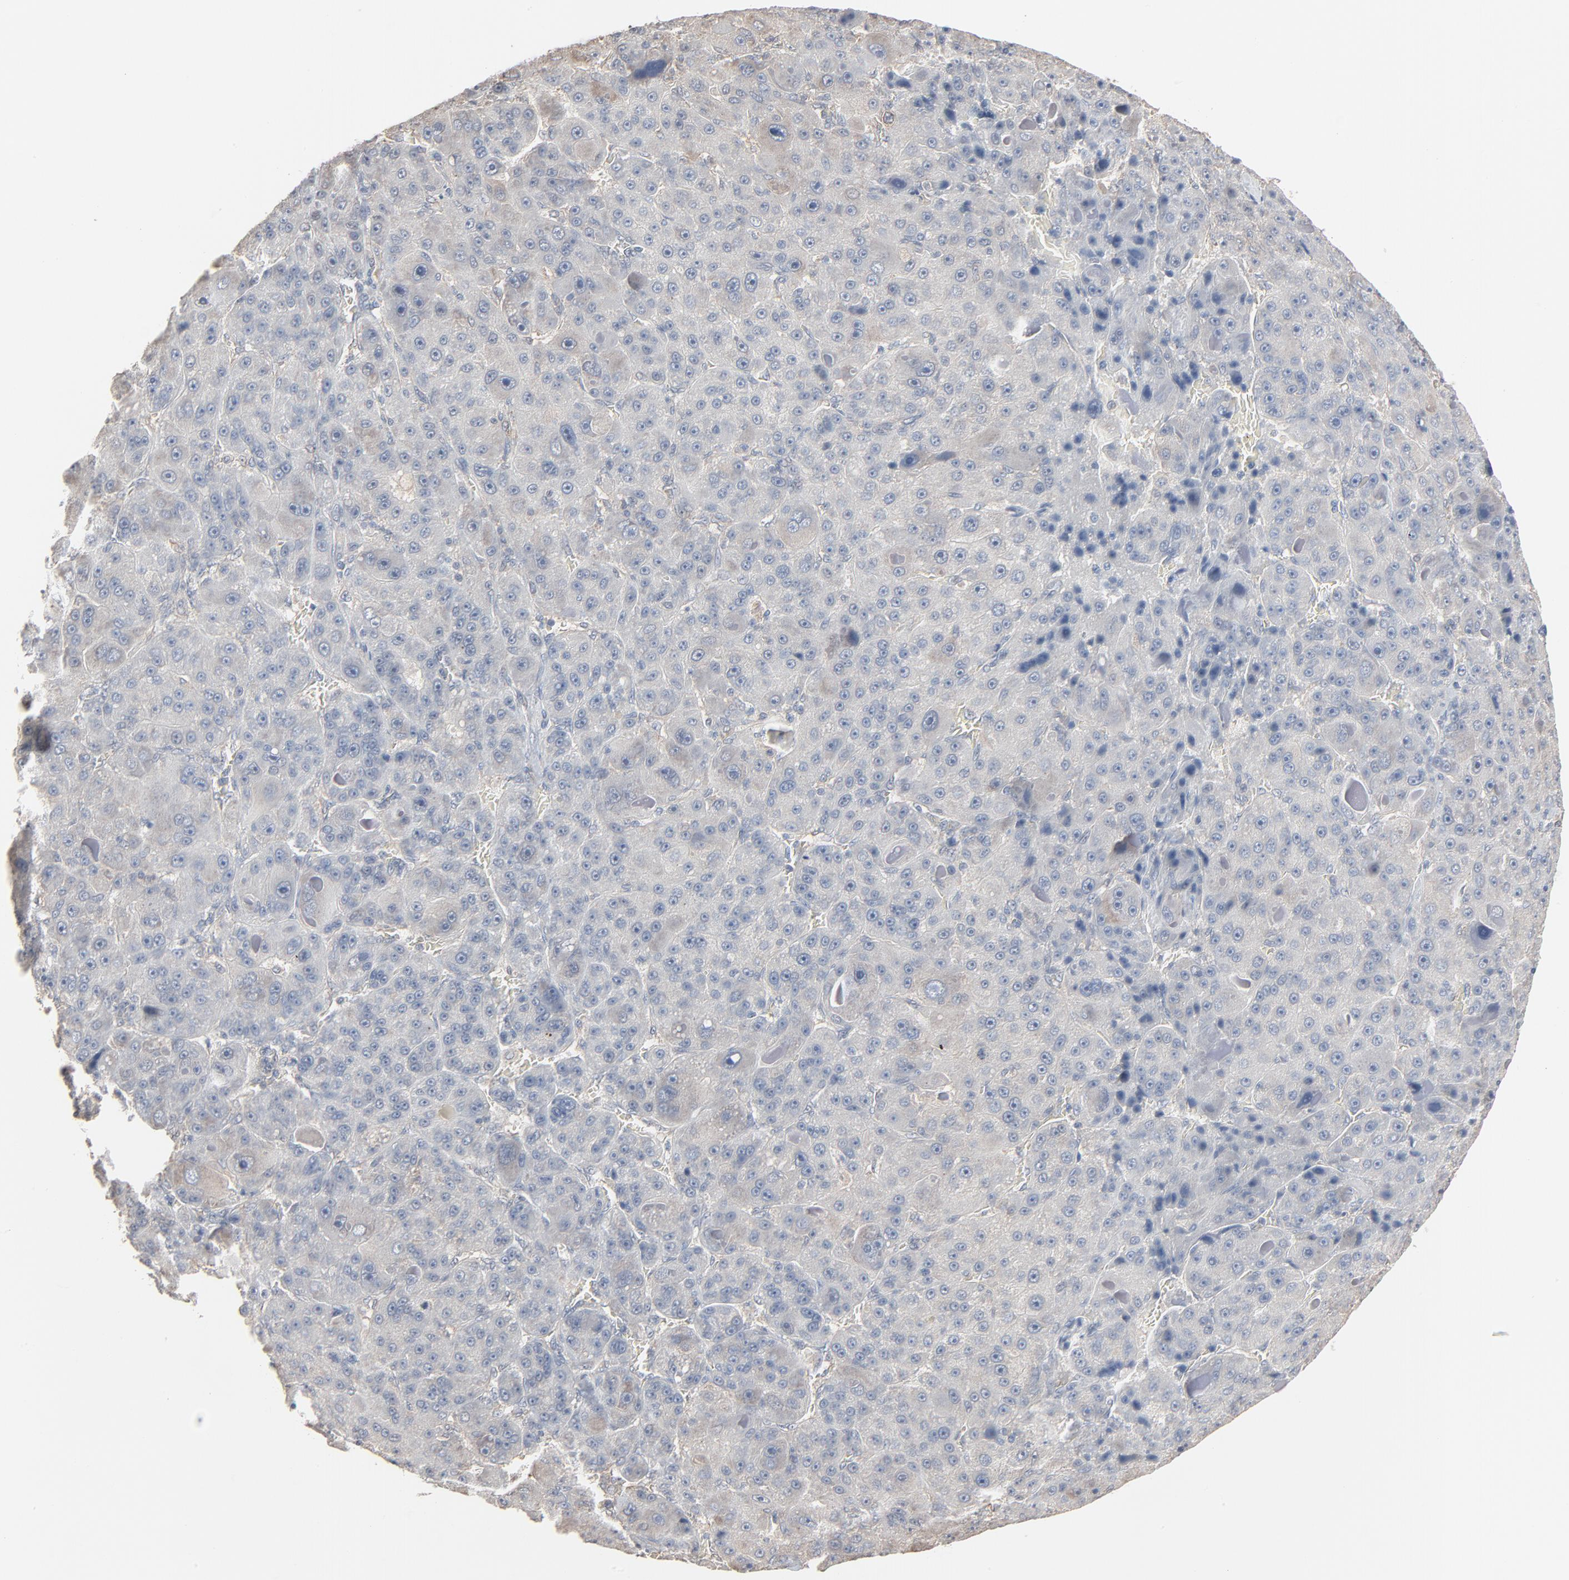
{"staining": {"intensity": "weak", "quantity": "<25%", "location": "cytoplasmic/membranous"}, "tissue": "liver cancer", "cell_type": "Tumor cells", "image_type": "cancer", "snomed": [{"axis": "morphology", "description": "Carcinoma, Hepatocellular, NOS"}, {"axis": "topography", "description": "Liver"}], "caption": "There is no significant staining in tumor cells of liver cancer.", "gene": "CCT5", "patient": {"sex": "male", "age": 76}}